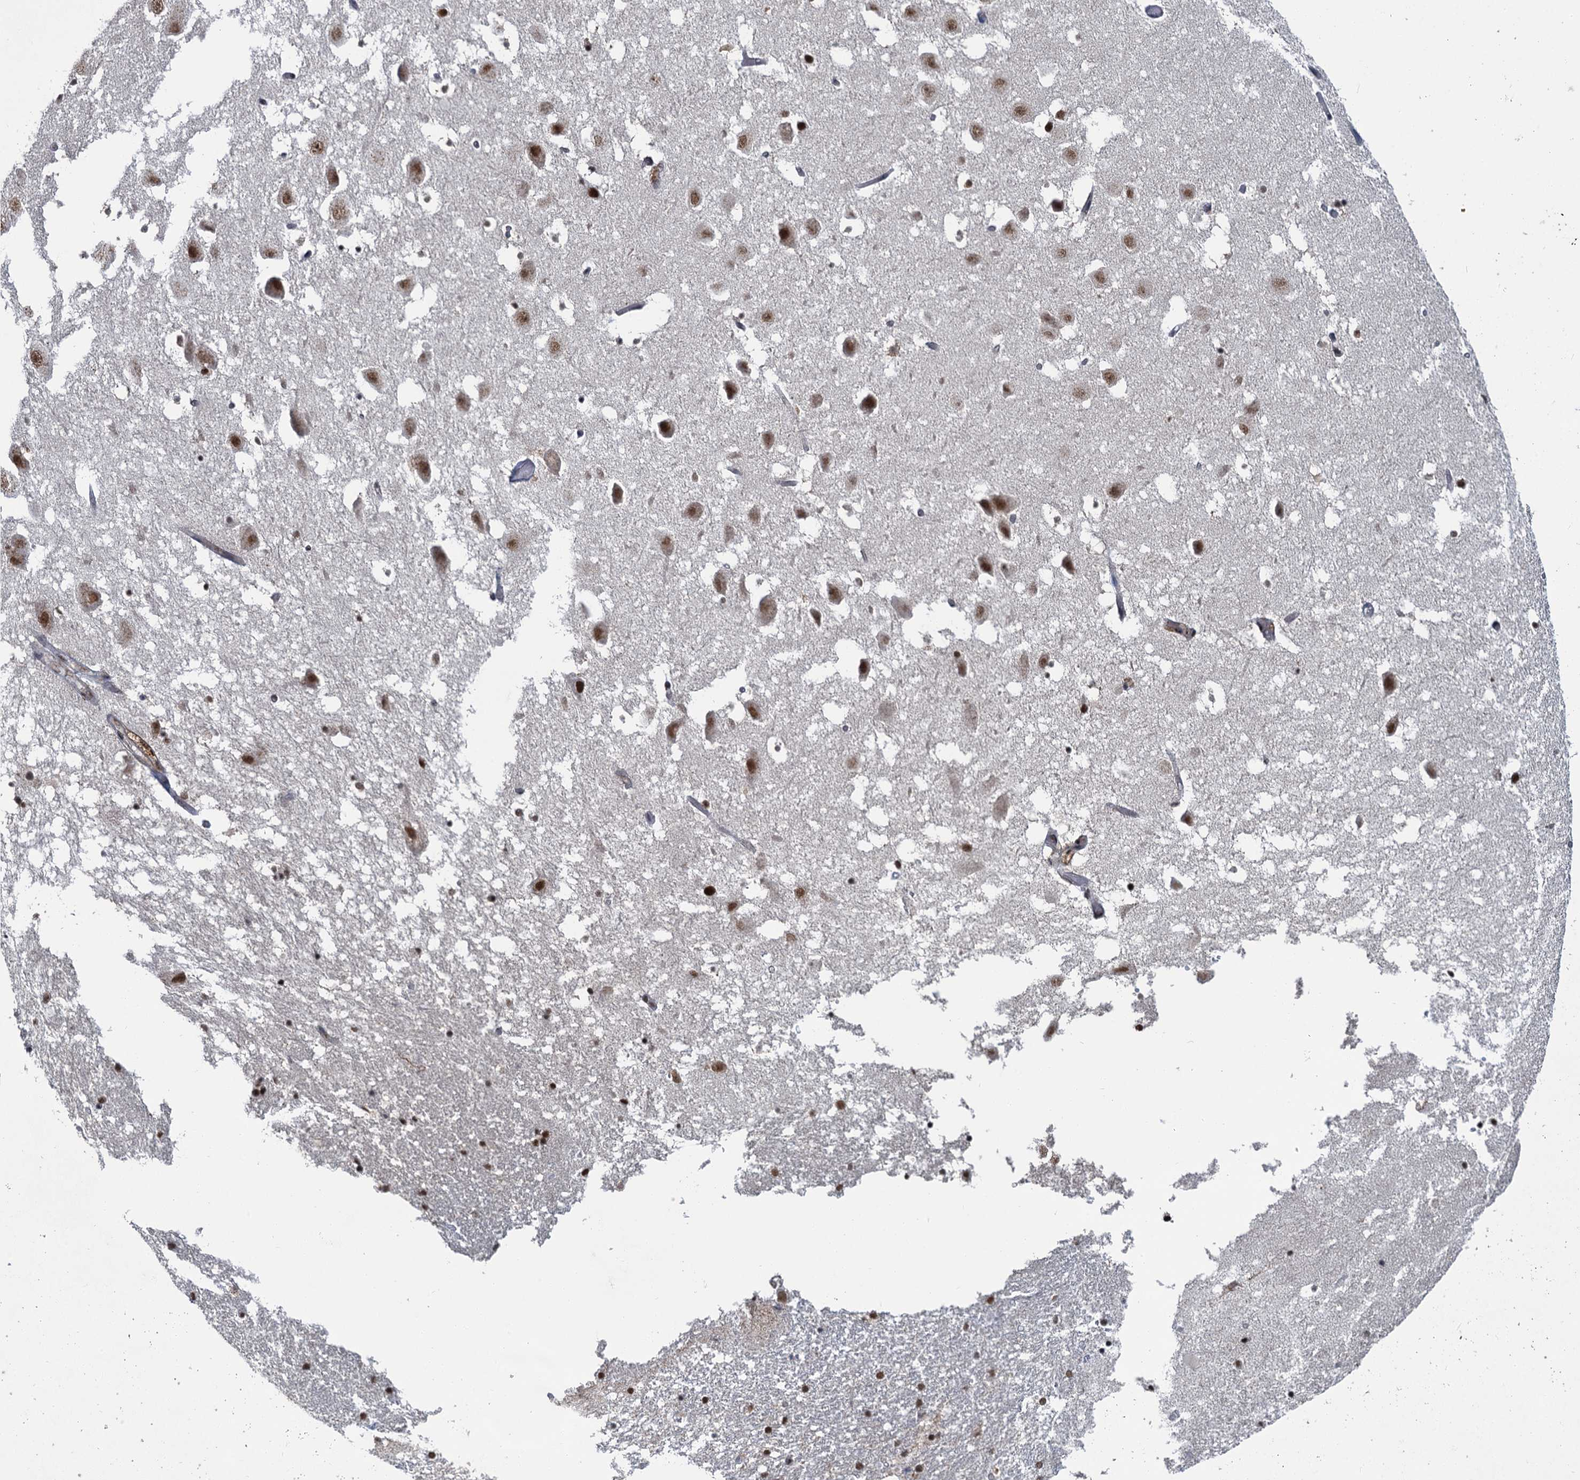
{"staining": {"intensity": "moderate", "quantity": "<25%", "location": "nuclear"}, "tissue": "hippocampus", "cell_type": "Glial cells", "image_type": "normal", "snomed": [{"axis": "morphology", "description": "Normal tissue, NOS"}, {"axis": "topography", "description": "Hippocampus"}], "caption": "Glial cells exhibit low levels of moderate nuclear expression in about <25% of cells in unremarkable hippocampus.", "gene": "PPHLN1", "patient": {"sex": "female", "age": 52}}